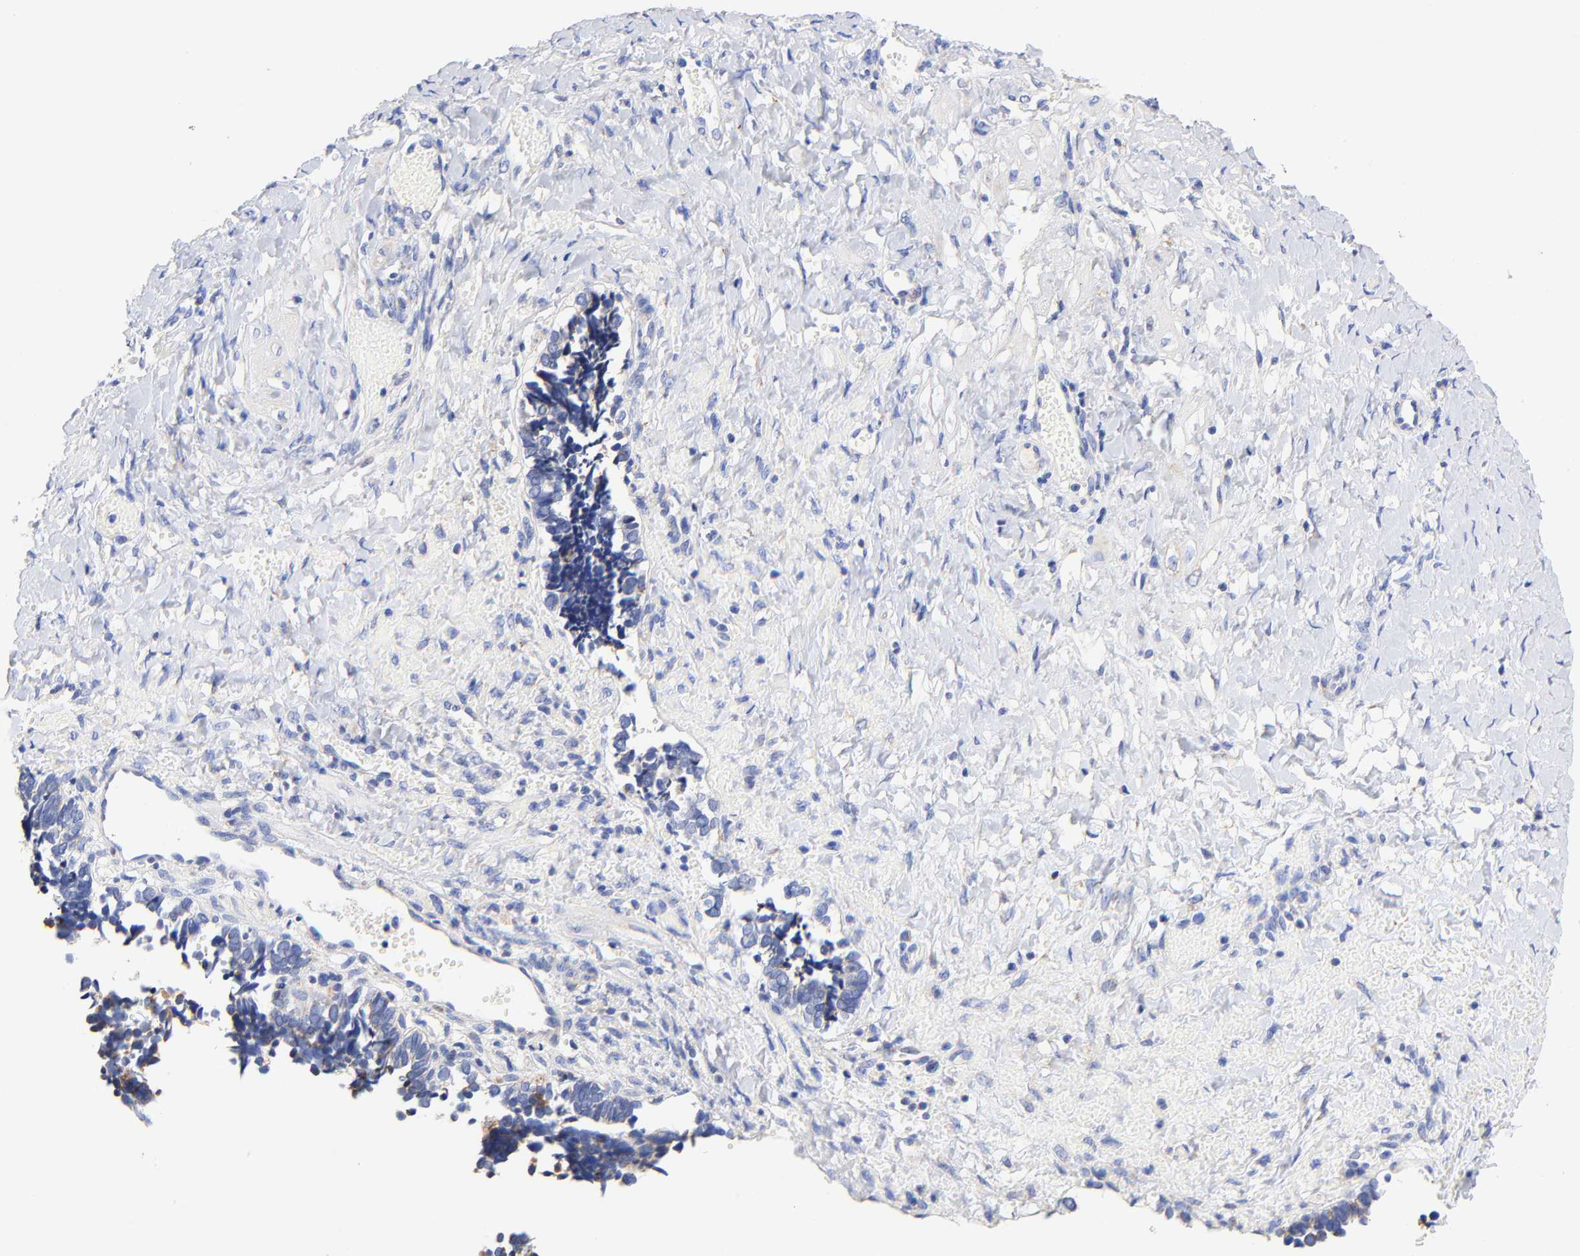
{"staining": {"intensity": "moderate", "quantity": "25%-75%", "location": "cytoplasmic/membranous"}, "tissue": "ovarian cancer", "cell_type": "Tumor cells", "image_type": "cancer", "snomed": [{"axis": "morphology", "description": "Cystadenocarcinoma, serous, NOS"}, {"axis": "topography", "description": "Ovary"}], "caption": "Tumor cells show medium levels of moderate cytoplasmic/membranous positivity in approximately 25%-75% of cells in serous cystadenocarcinoma (ovarian).", "gene": "ATP5F1D", "patient": {"sex": "female", "age": 77}}